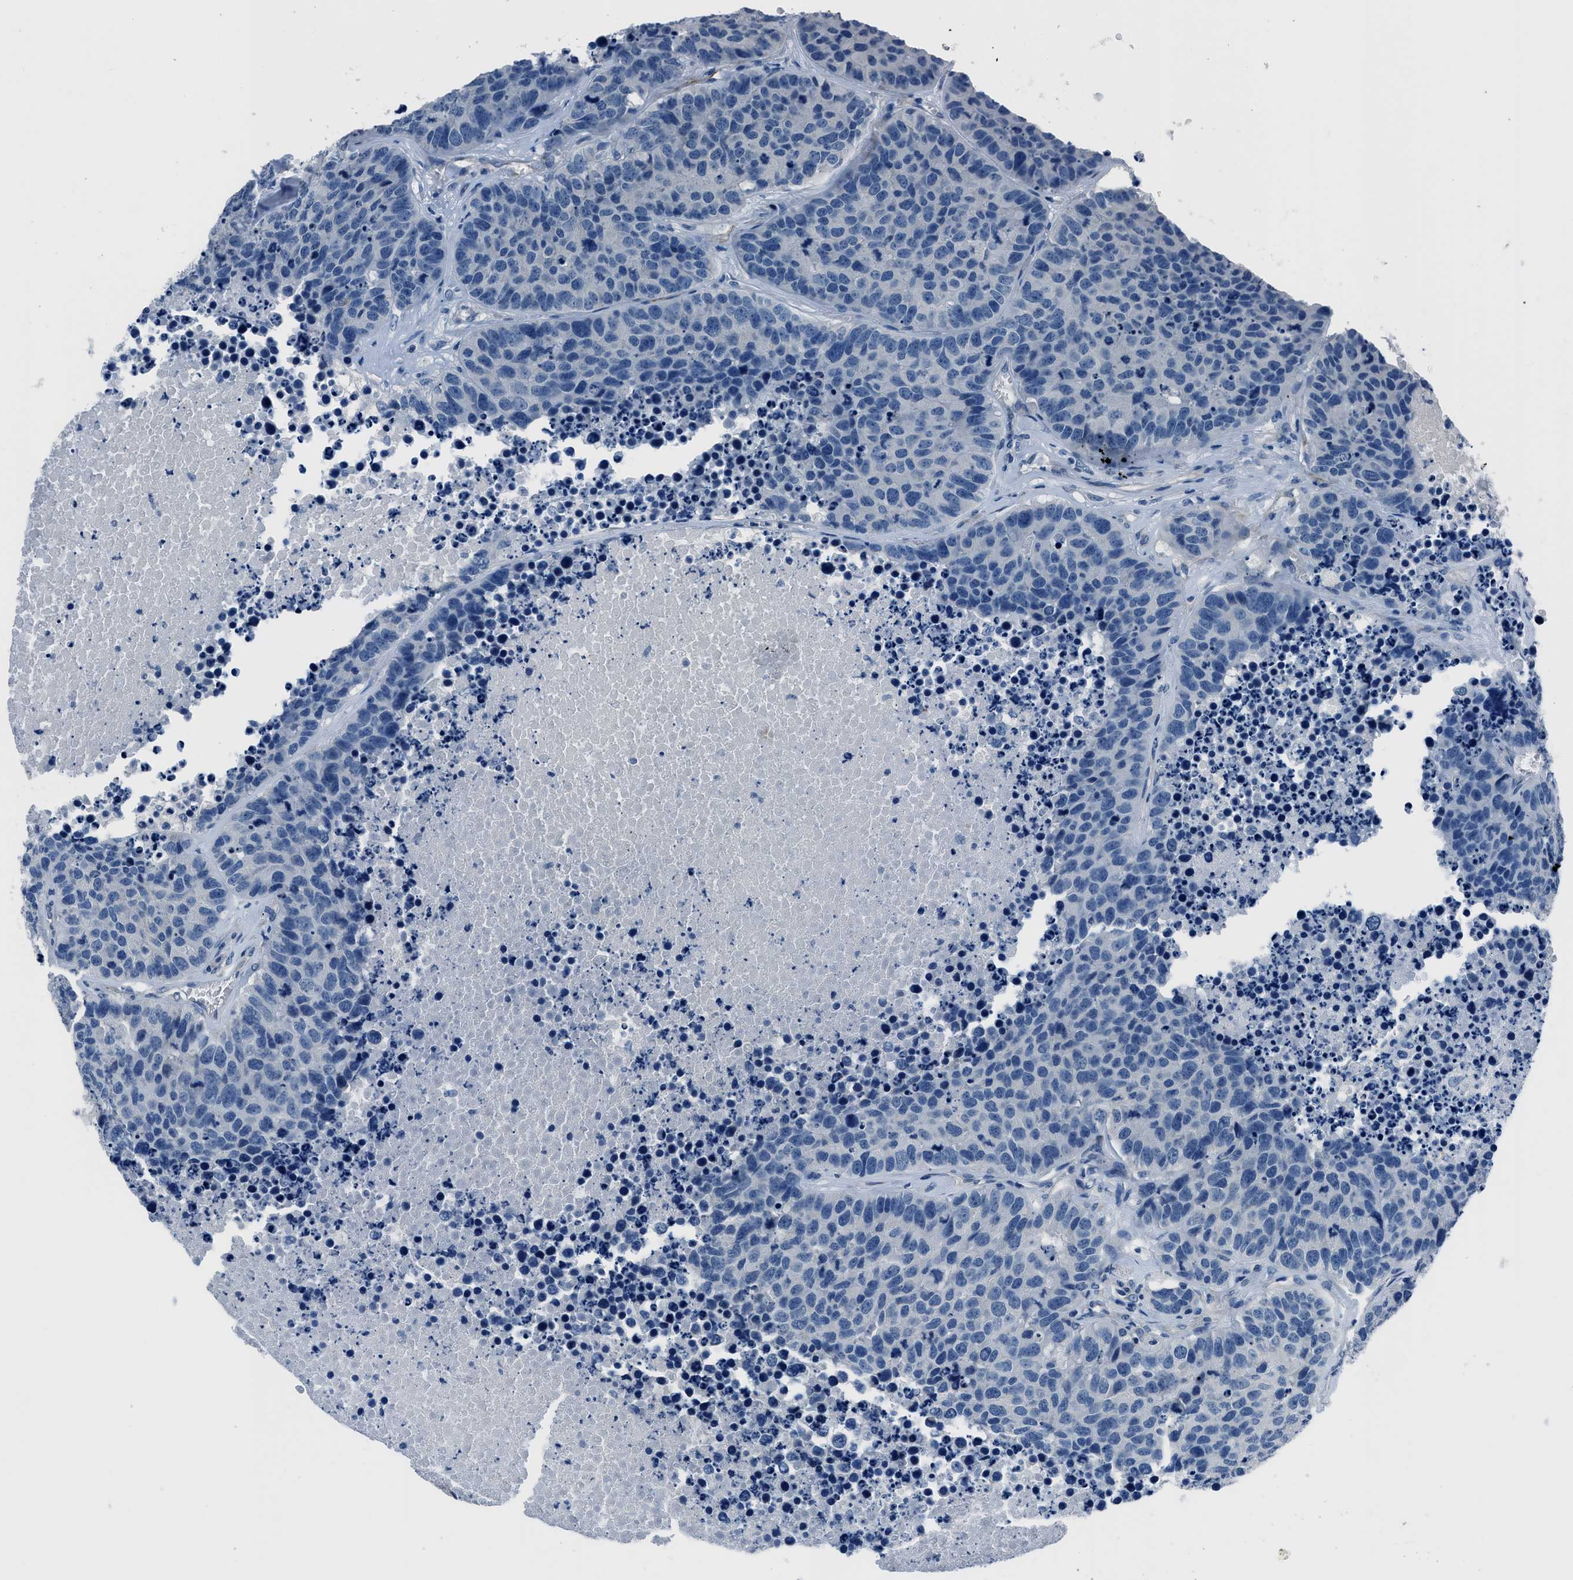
{"staining": {"intensity": "negative", "quantity": "none", "location": "none"}, "tissue": "carcinoid", "cell_type": "Tumor cells", "image_type": "cancer", "snomed": [{"axis": "morphology", "description": "Carcinoid, malignant, NOS"}, {"axis": "topography", "description": "Lung"}], "caption": "This is an immunohistochemistry (IHC) photomicrograph of carcinoid (malignant). There is no expression in tumor cells.", "gene": "GJA3", "patient": {"sex": "male", "age": 60}}